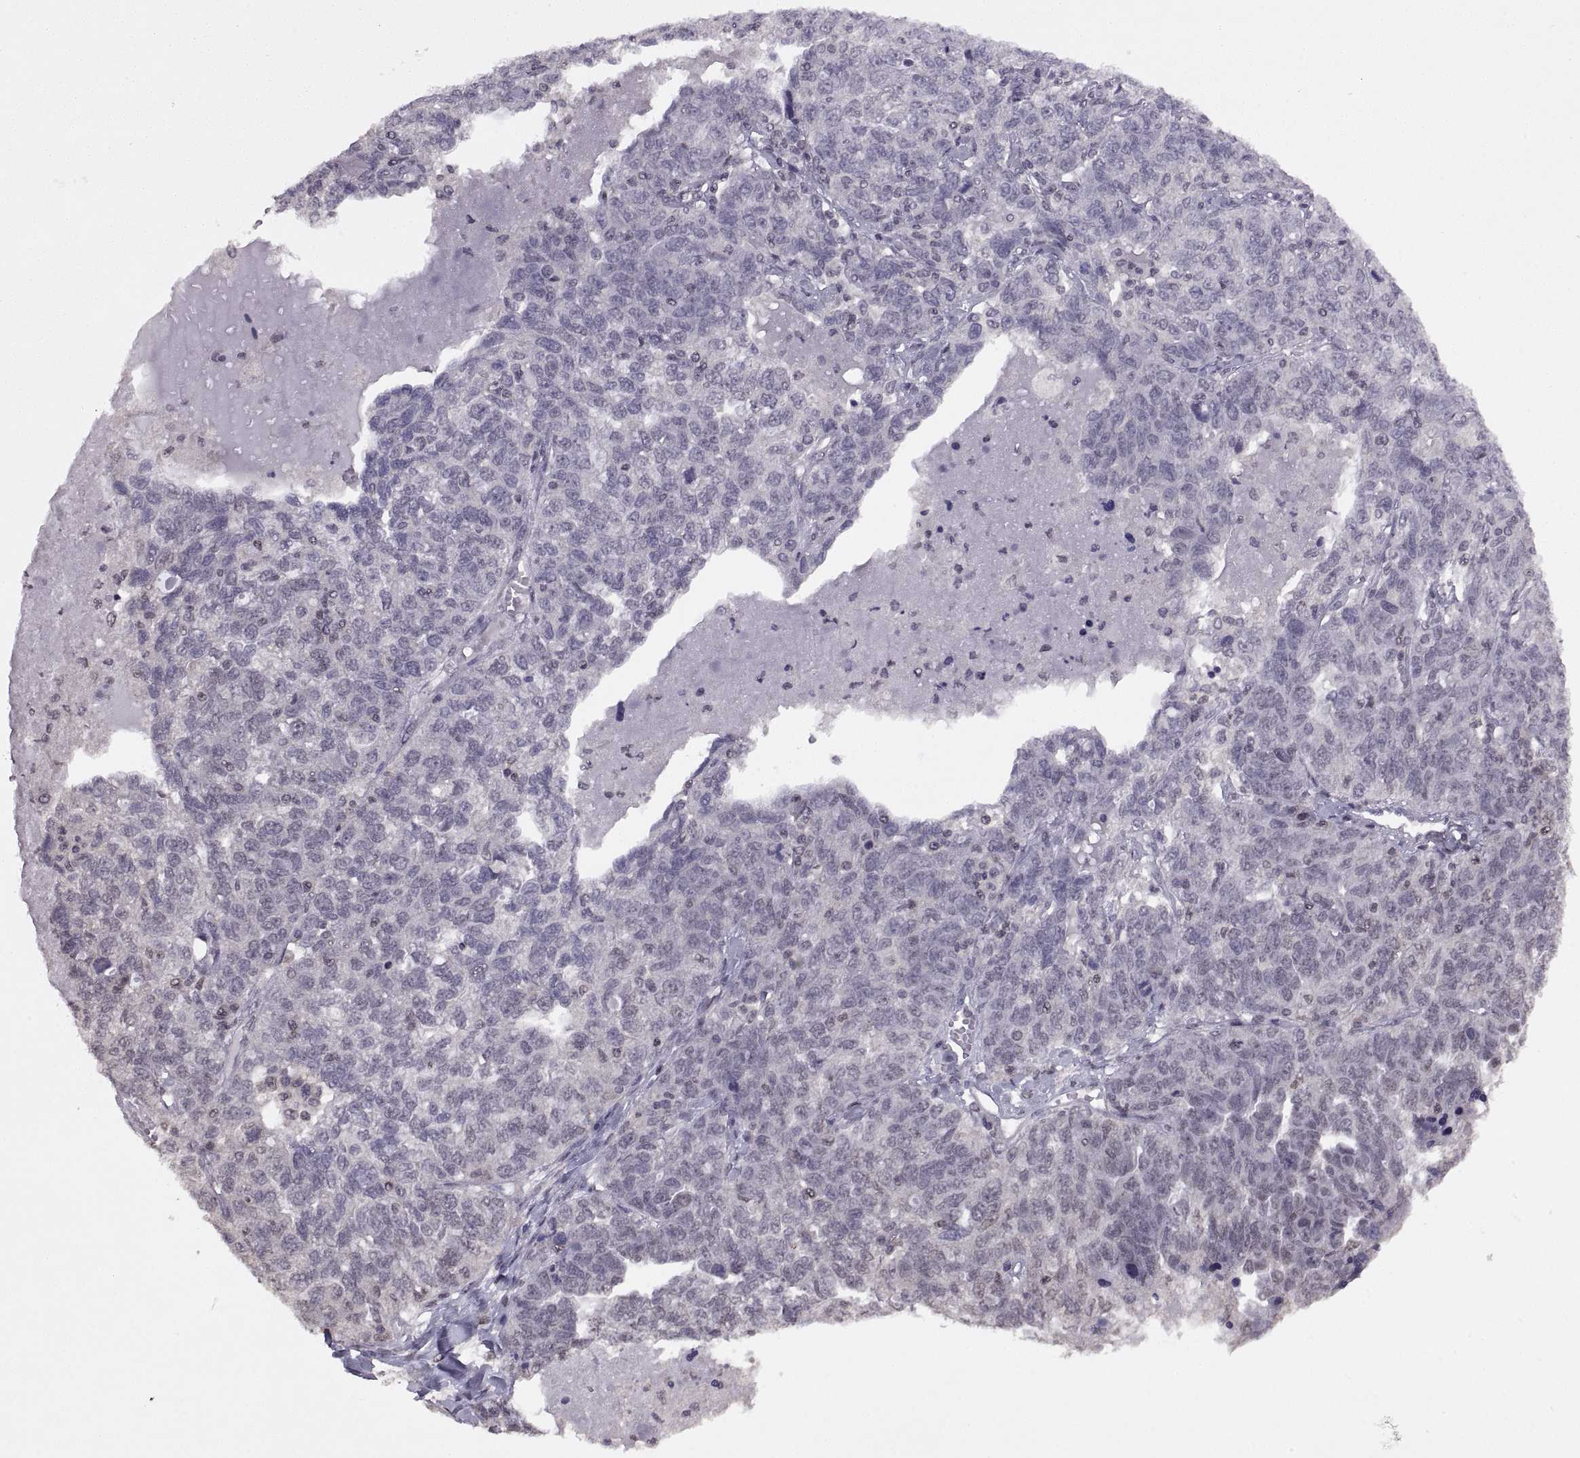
{"staining": {"intensity": "negative", "quantity": "none", "location": "none"}, "tissue": "ovarian cancer", "cell_type": "Tumor cells", "image_type": "cancer", "snomed": [{"axis": "morphology", "description": "Cystadenocarcinoma, serous, NOS"}, {"axis": "topography", "description": "Ovary"}], "caption": "DAB immunohistochemical staining of human serous cystadenocarcinoma (ovarian) demonstrates no significant staining in tumor cells.", "gene": "INTS3", "patient": {"sex": "female", "age": 71}}